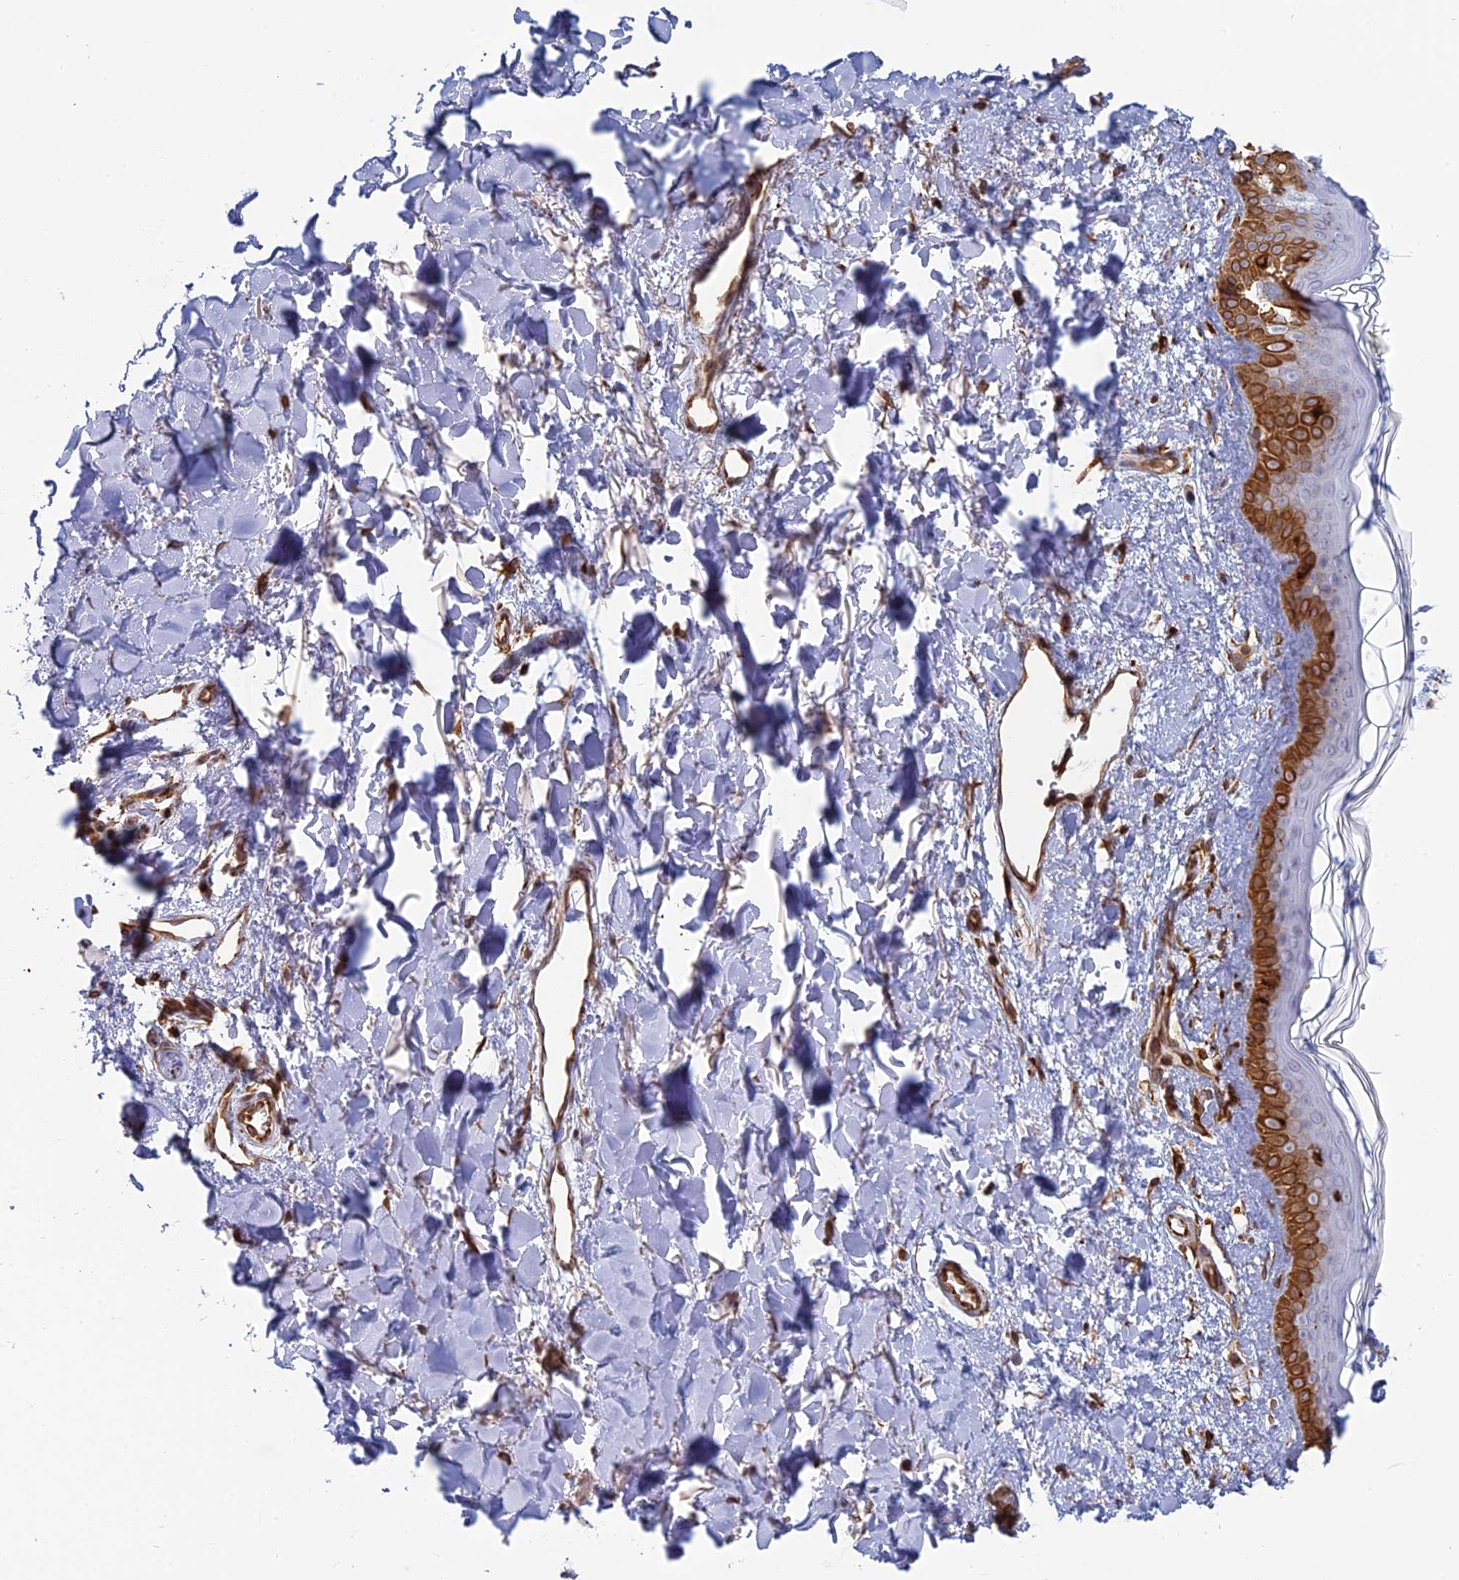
{"staining": {"intensity": "moderate", "quantity": ">75%", "location": "cytoplasmic/membranous"}, "tissue": "skin", "cell_type": "Fibroblasts", "image_type": "normal", "snomed": [{"axis": "morphology", "description": "Normal tissue, NOS"}, {"axis": "topography", "description": "Skin"}], "caption": "Protein expression by IHC demonstrates moderate cytoplasmic/membranous staining in about >75% of fibroblasts in unremarkable skin. (brown staining indicates protein expression, while blue staining denotes nuclei).", "gene": "APOBR", "patient": {"sex": "female", "age": 58}}